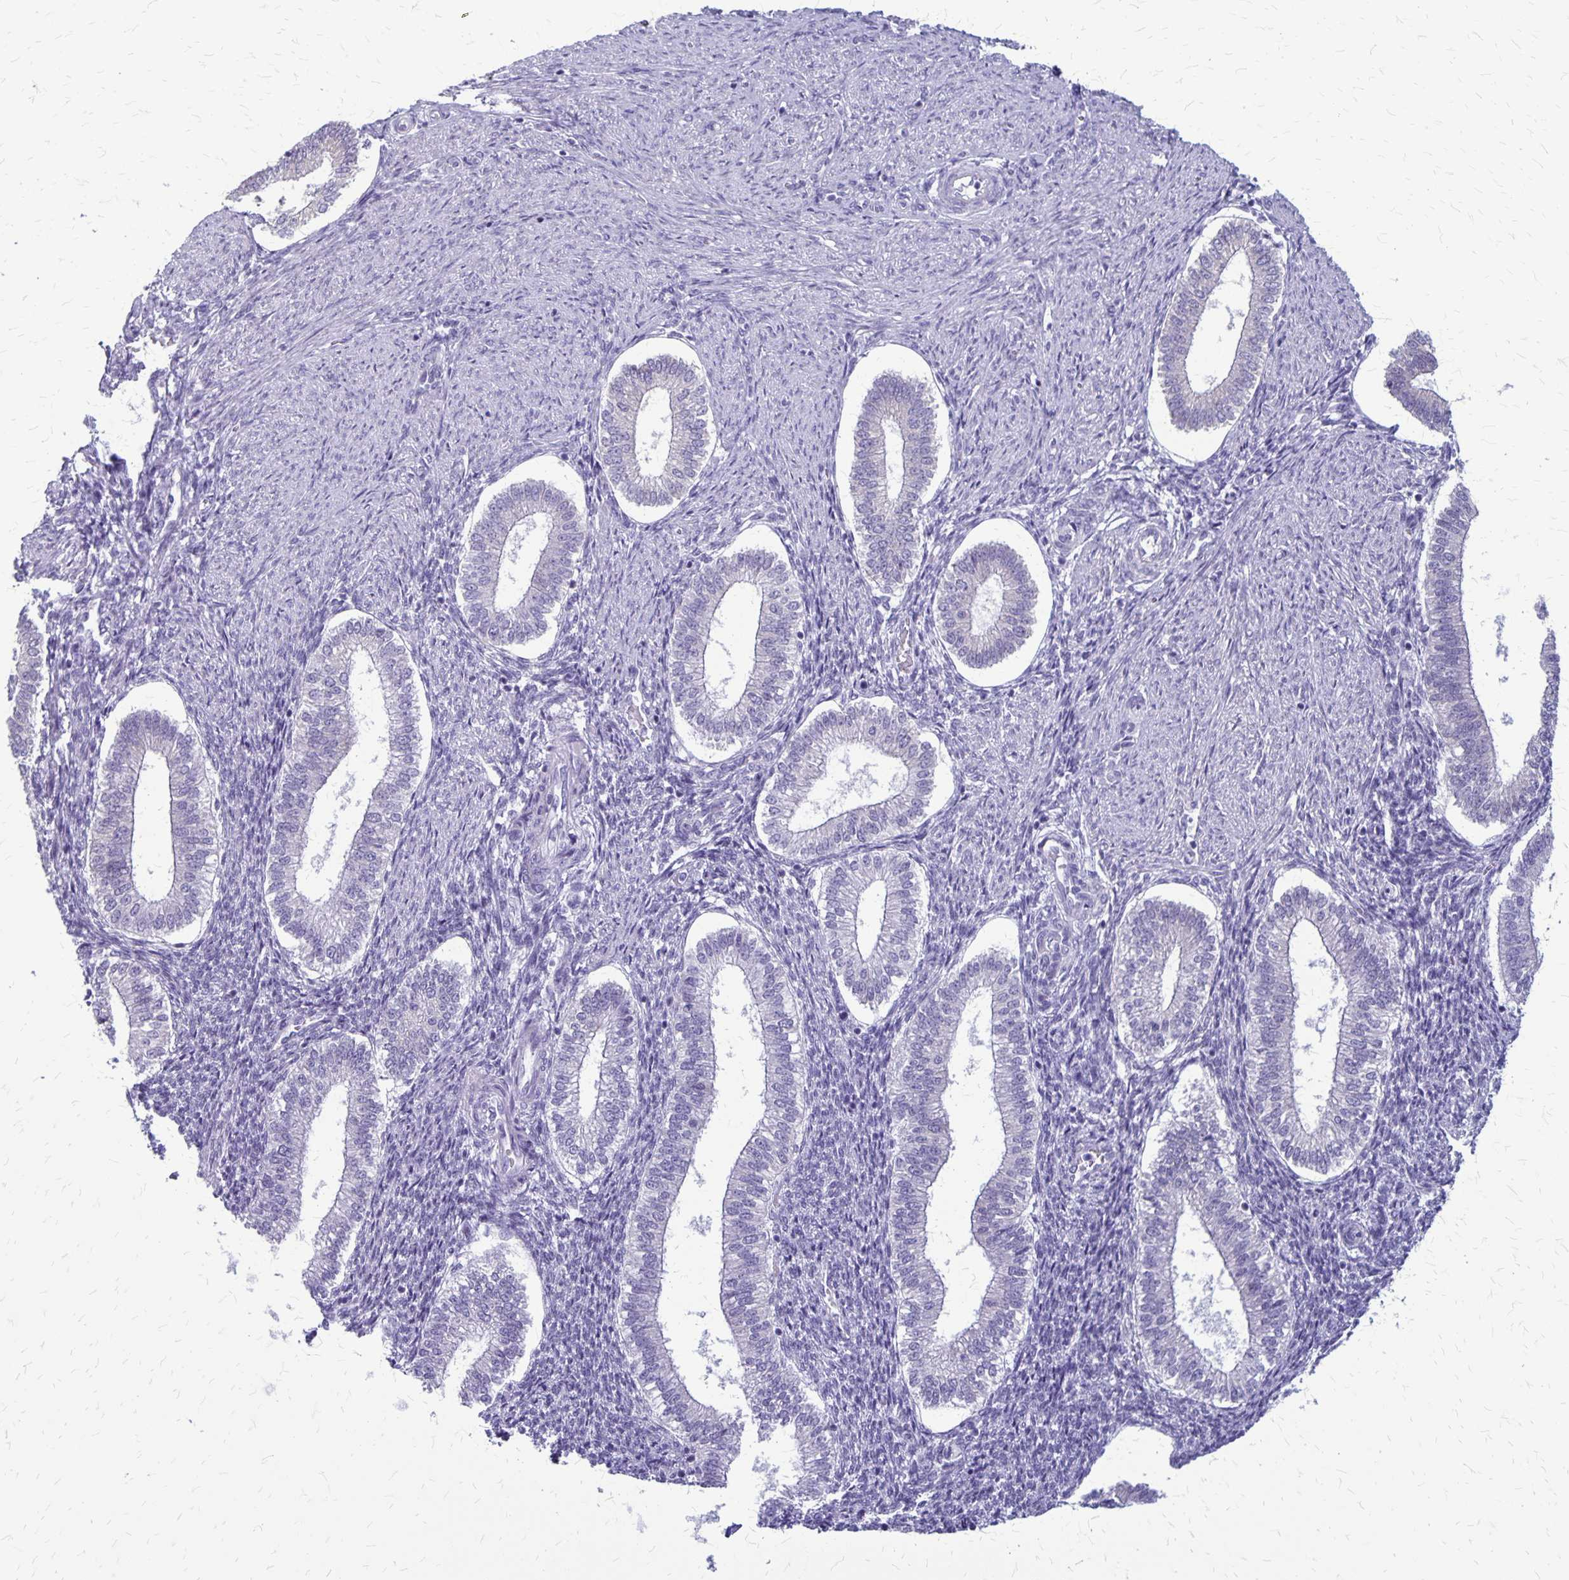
{"staining": {"intensity": "negative", "quantity": "none", "location": "none"}, "tissue": "endometrium", "cell_type": "Cells in endometrial stroma", "image_type": "normal", "snomed": [{"axis": "morphology", "description": "Normal tissue, NOS"}, {"axis": "topography", "description": "Endometrium"}], "caption": "Image shows no significant protein positivity in cells in endometrial stroma of unremarkable endometrium.", "gene": "PLXNB3", "patient": {"sex": "female", "age": 25}}